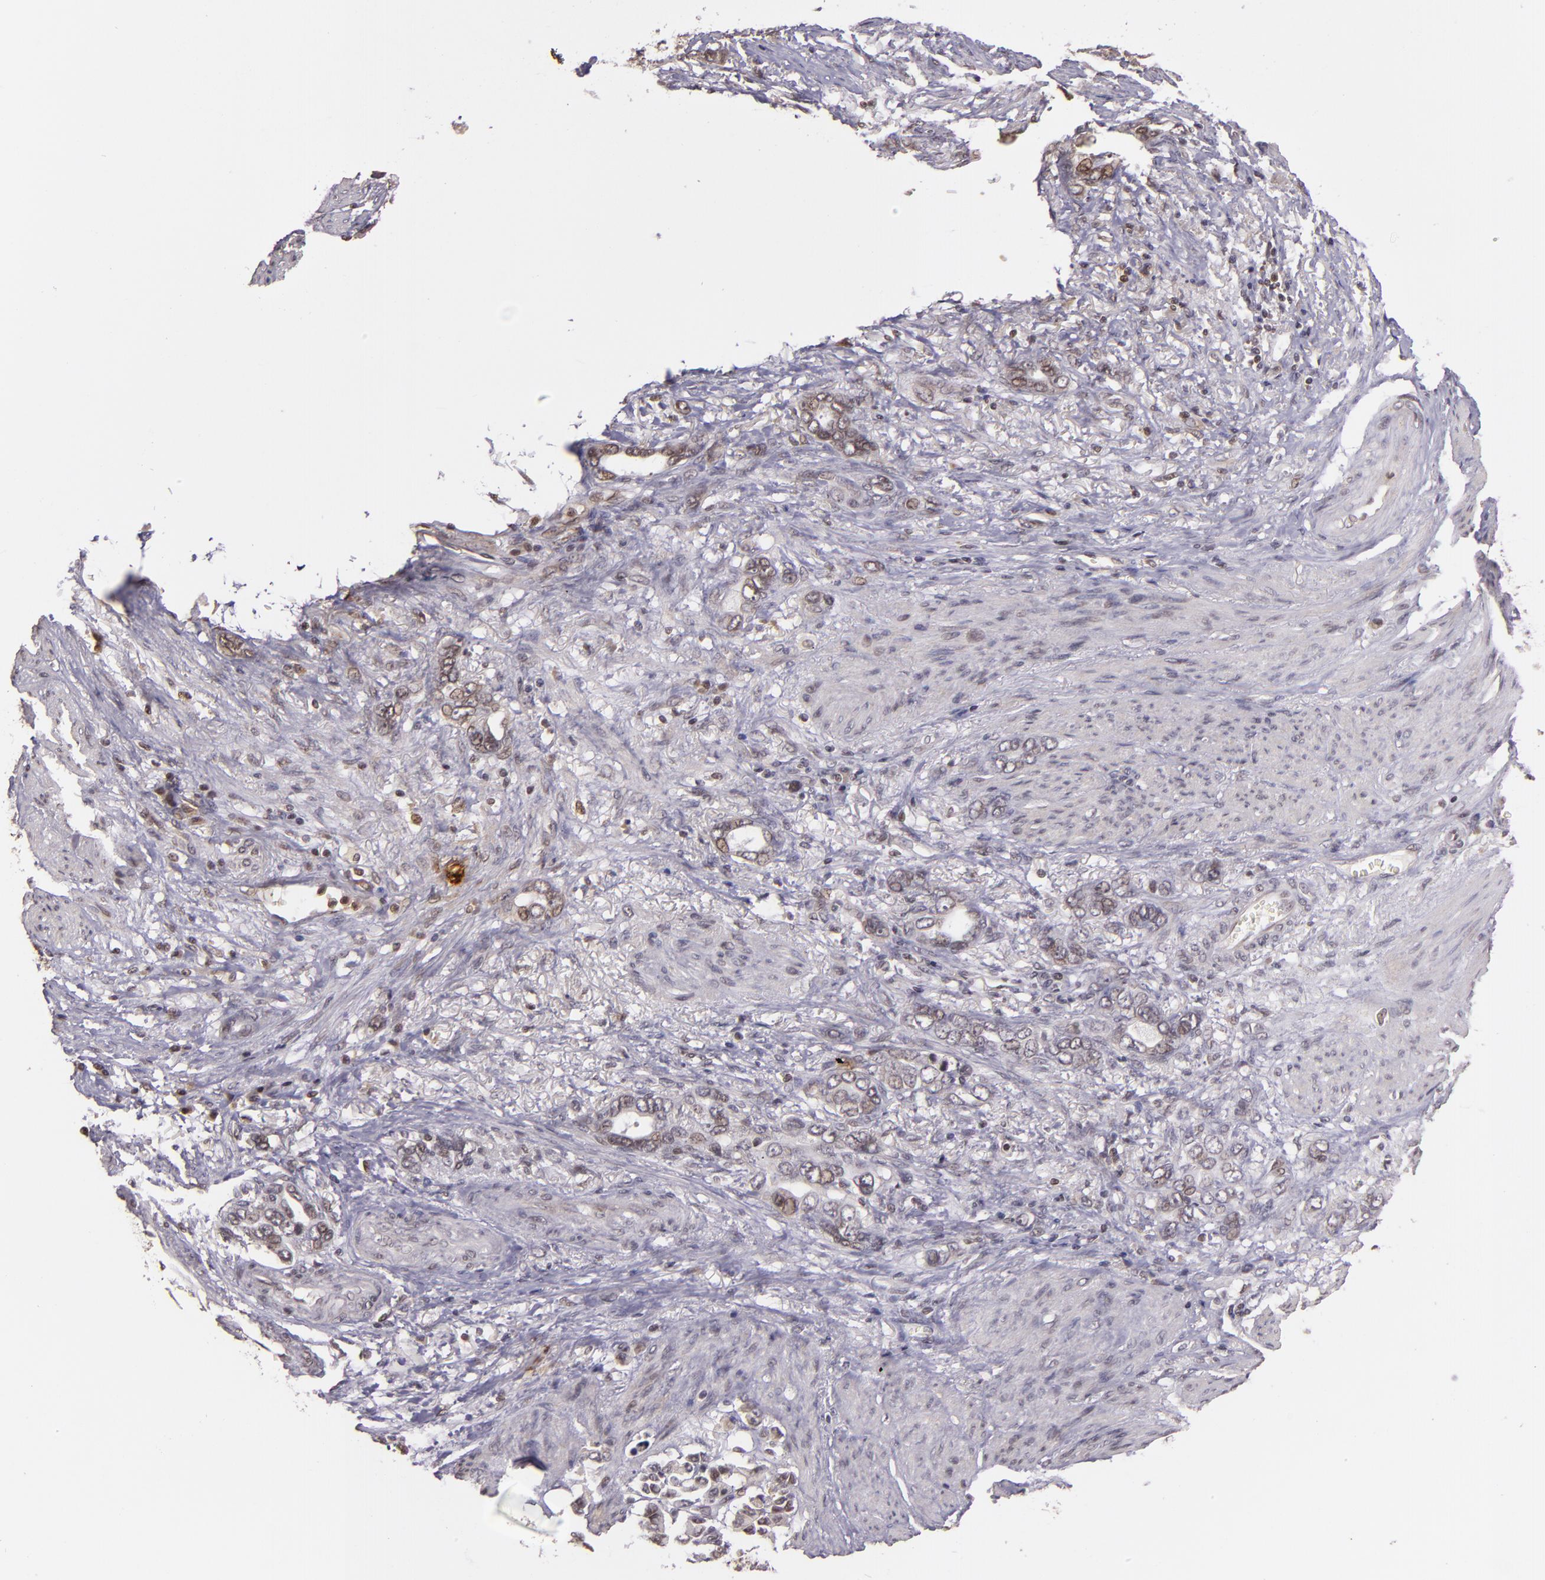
{"staining": {"intensity": "weak", "quantity": "25%-75%", "location": "cytoplasmic/membranous,nuclear"}, "tissue": "stomach cancer", "cell_type": "Tumor cells", "image_type": "cancer", "snomed": [{"axis": "morphology", "description": "Adenocarcinoma, NOS"}, {"axis": "topography", "description": "Stomach"}], "caption": "Protein expression by immunohistochemistry (IHC) demonstrates weak cytoplasmic/membranous and nuclear expression in about 25%-75% of tumor cells in adenocarcinoma (stomach).", "gene": "TXNRD2", "patient": {"sex": "male", "age": 78}}